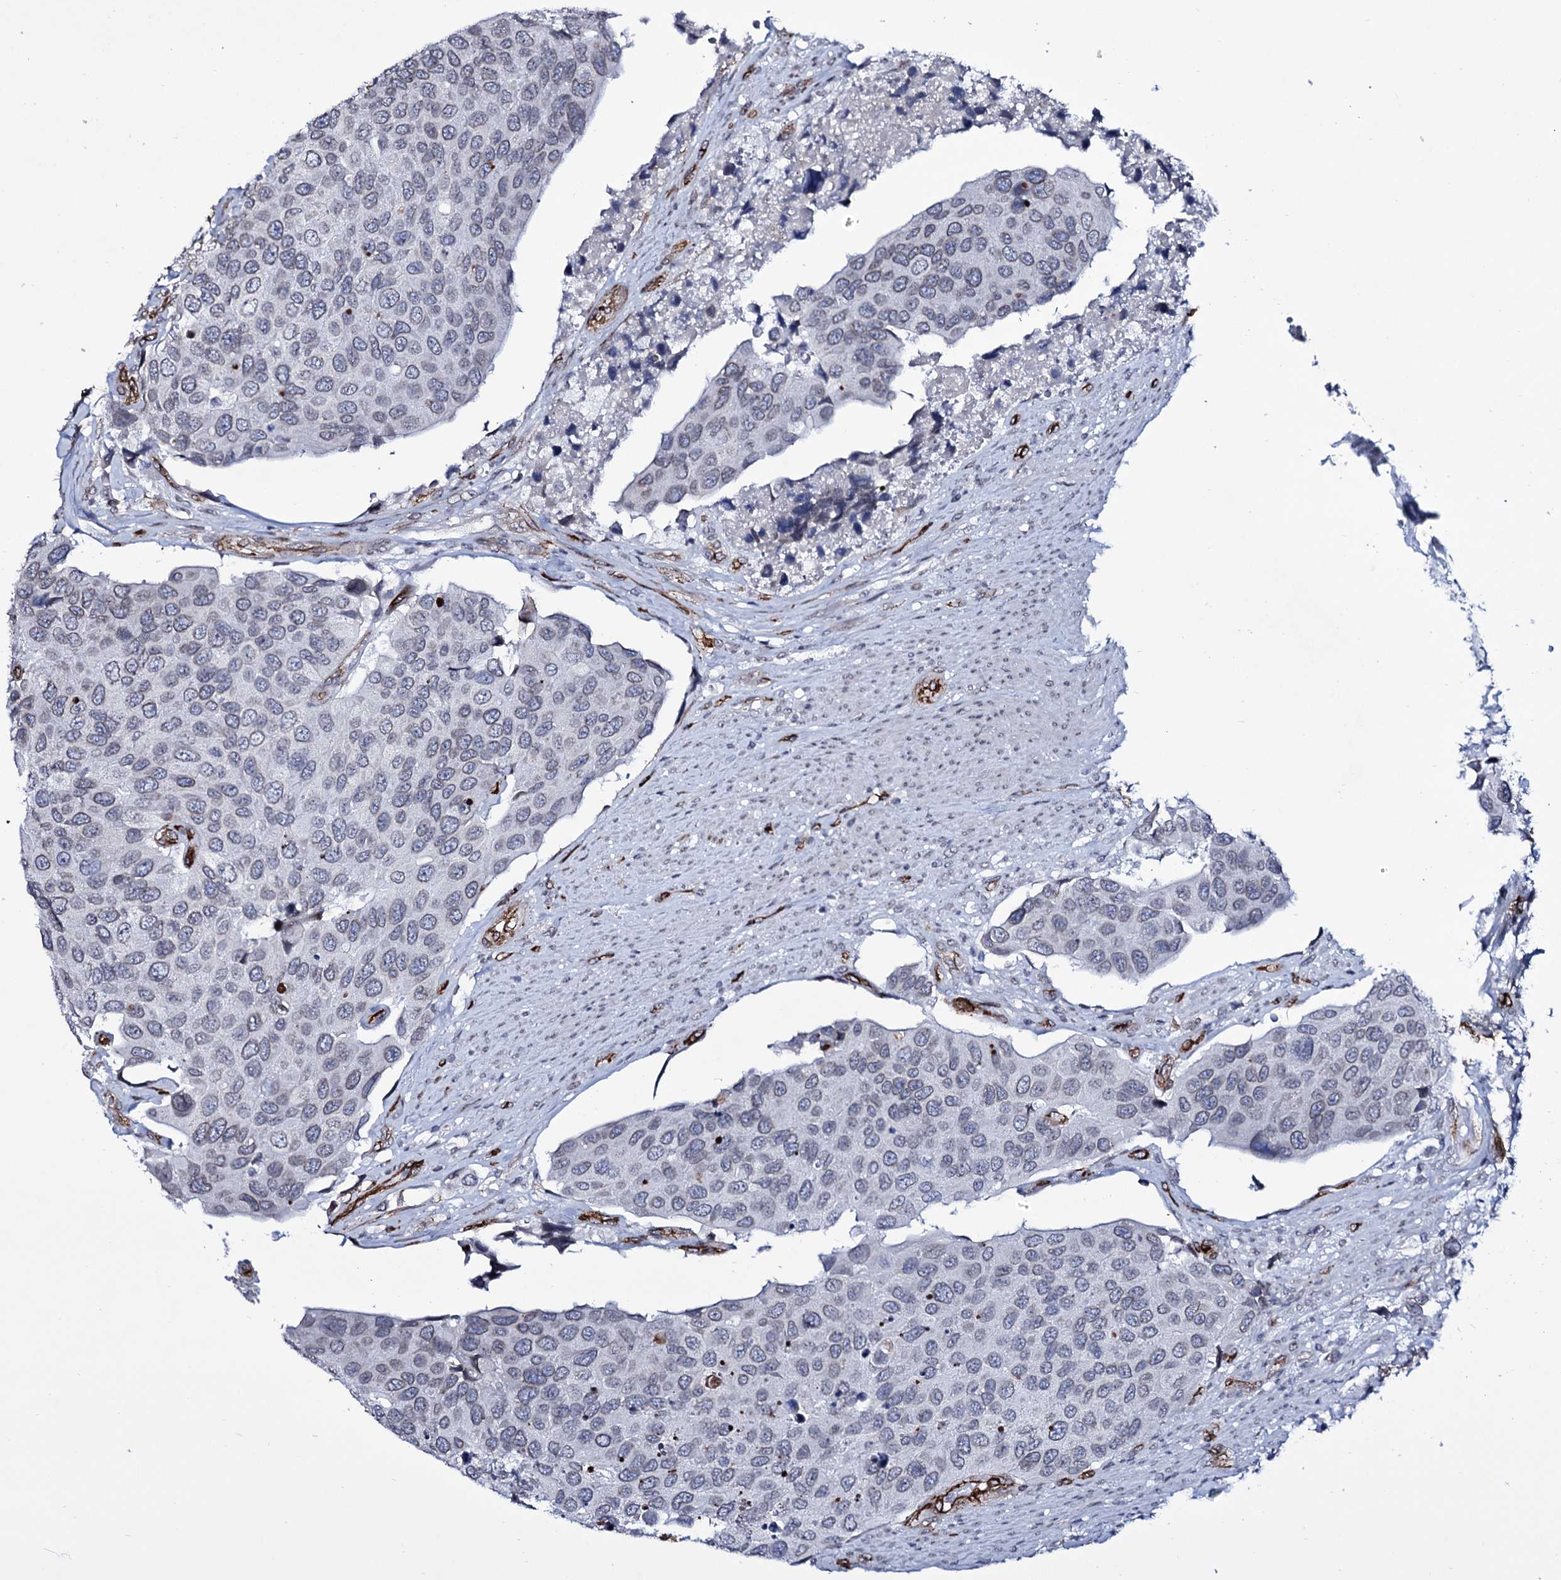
{"staining": {"intensity": "negative", "quantity": "none", "location": "none"}, "tissue": "urothelial cancer", "cell_type": "Tumor cells", "image_type": "cancer", "snomed": [{"axis": "morphology", "description": "Urothelial carcinoma, High grade"}, {"axis": "topography", "description": "Urinary bladder"}], "caption": "Immunohistochemistry micrograph of neoplastic tissue: human urothelial cancer stained with DAB shows no significant protein expression in tumor cells.", "gene": "ZC3H12C", "patient": {"sex": "male", "age": 74}}